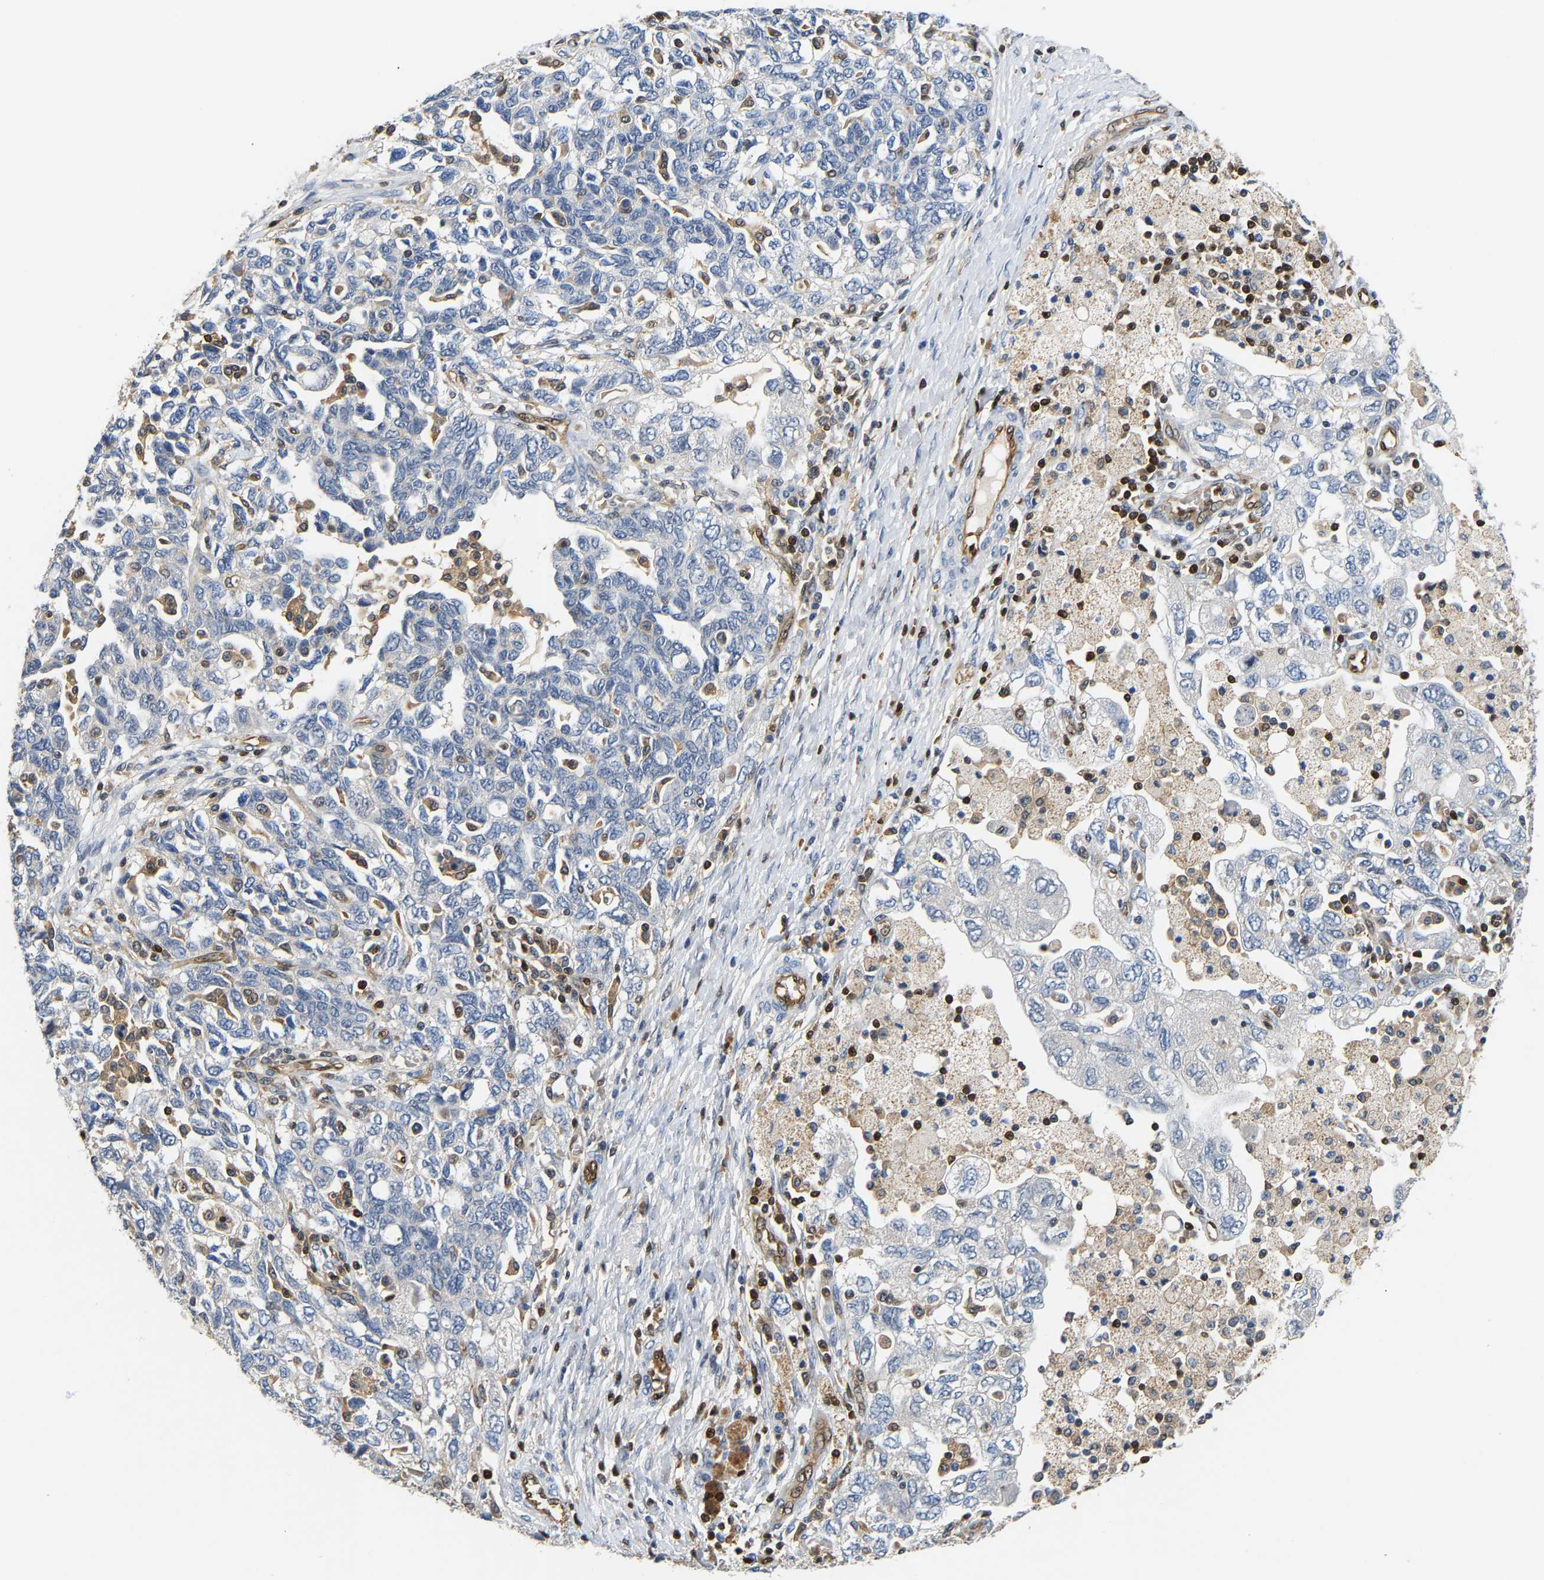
{"staining": {"intensity": "negative", "quantity": "none", "location": "none"}, "tissue": "ovarian cancer", "cell_type": "Tumor cells", "image_type": "cancer", "snomed": [{"axis": "morphology", "description": "Carcinoma, NOS"}, {"axis": "morphology", "description": "Cystadenocarcinoma, serous, NOS"}, {"axis": "topography", "description": "Ovary"}], "caption": "Ovarian cancer (serous cystadenocarcinoma) was stained to show a protein in brown. There is no significant staining in tumor cells. The staining was performed using DAB to visualize the protein expression in brown, while the nuclei were stained in blue with hematoxylin (Magnification: 20x).", "gene": "GIMAP7", "patient": {"sex": "female", "age": 69}}